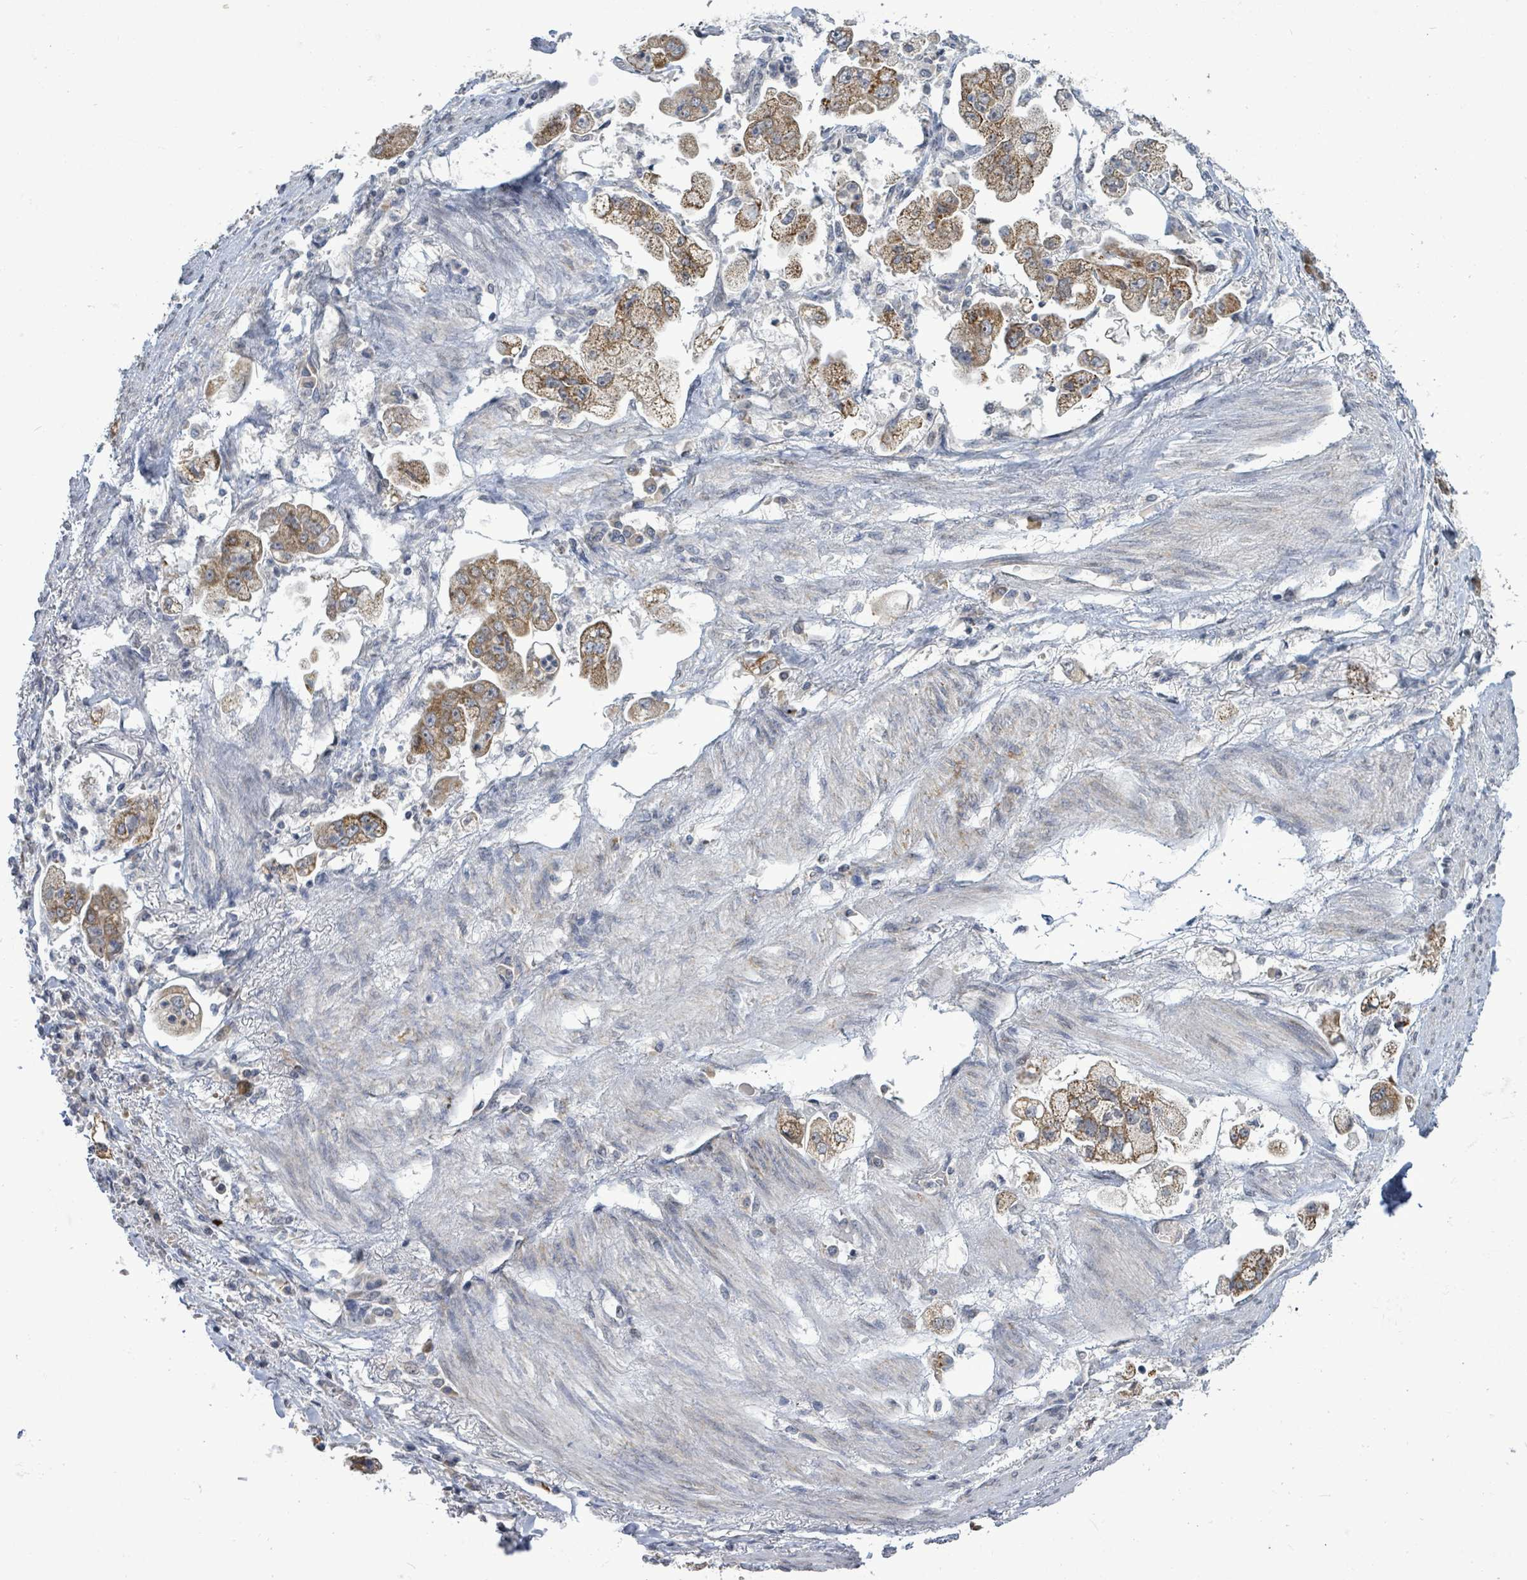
{"staining": {"intensity": "moderate", "quantity": ">75%", "location": "cytoplasmic/membranous"}, "tissue": "stomach cancer", "cell_type": "Tumor cells", "image_type": "cancer", "snomed": [{"axis": "morphology", "description": "Adenocarcinoma, NOS"}, {"axis": "topography", "description": "Stomach"}], "caption": "Immunohistochemistry (IHC) (DAB (3,3'-diaminobenzidine)) staining of stomach cancer exhibits moderate cytoplasmic/membranous protein positivity in about >75% of tumor cells.", "gene": "COQ10B", "patient": {"sex": "male", "age": 62}}